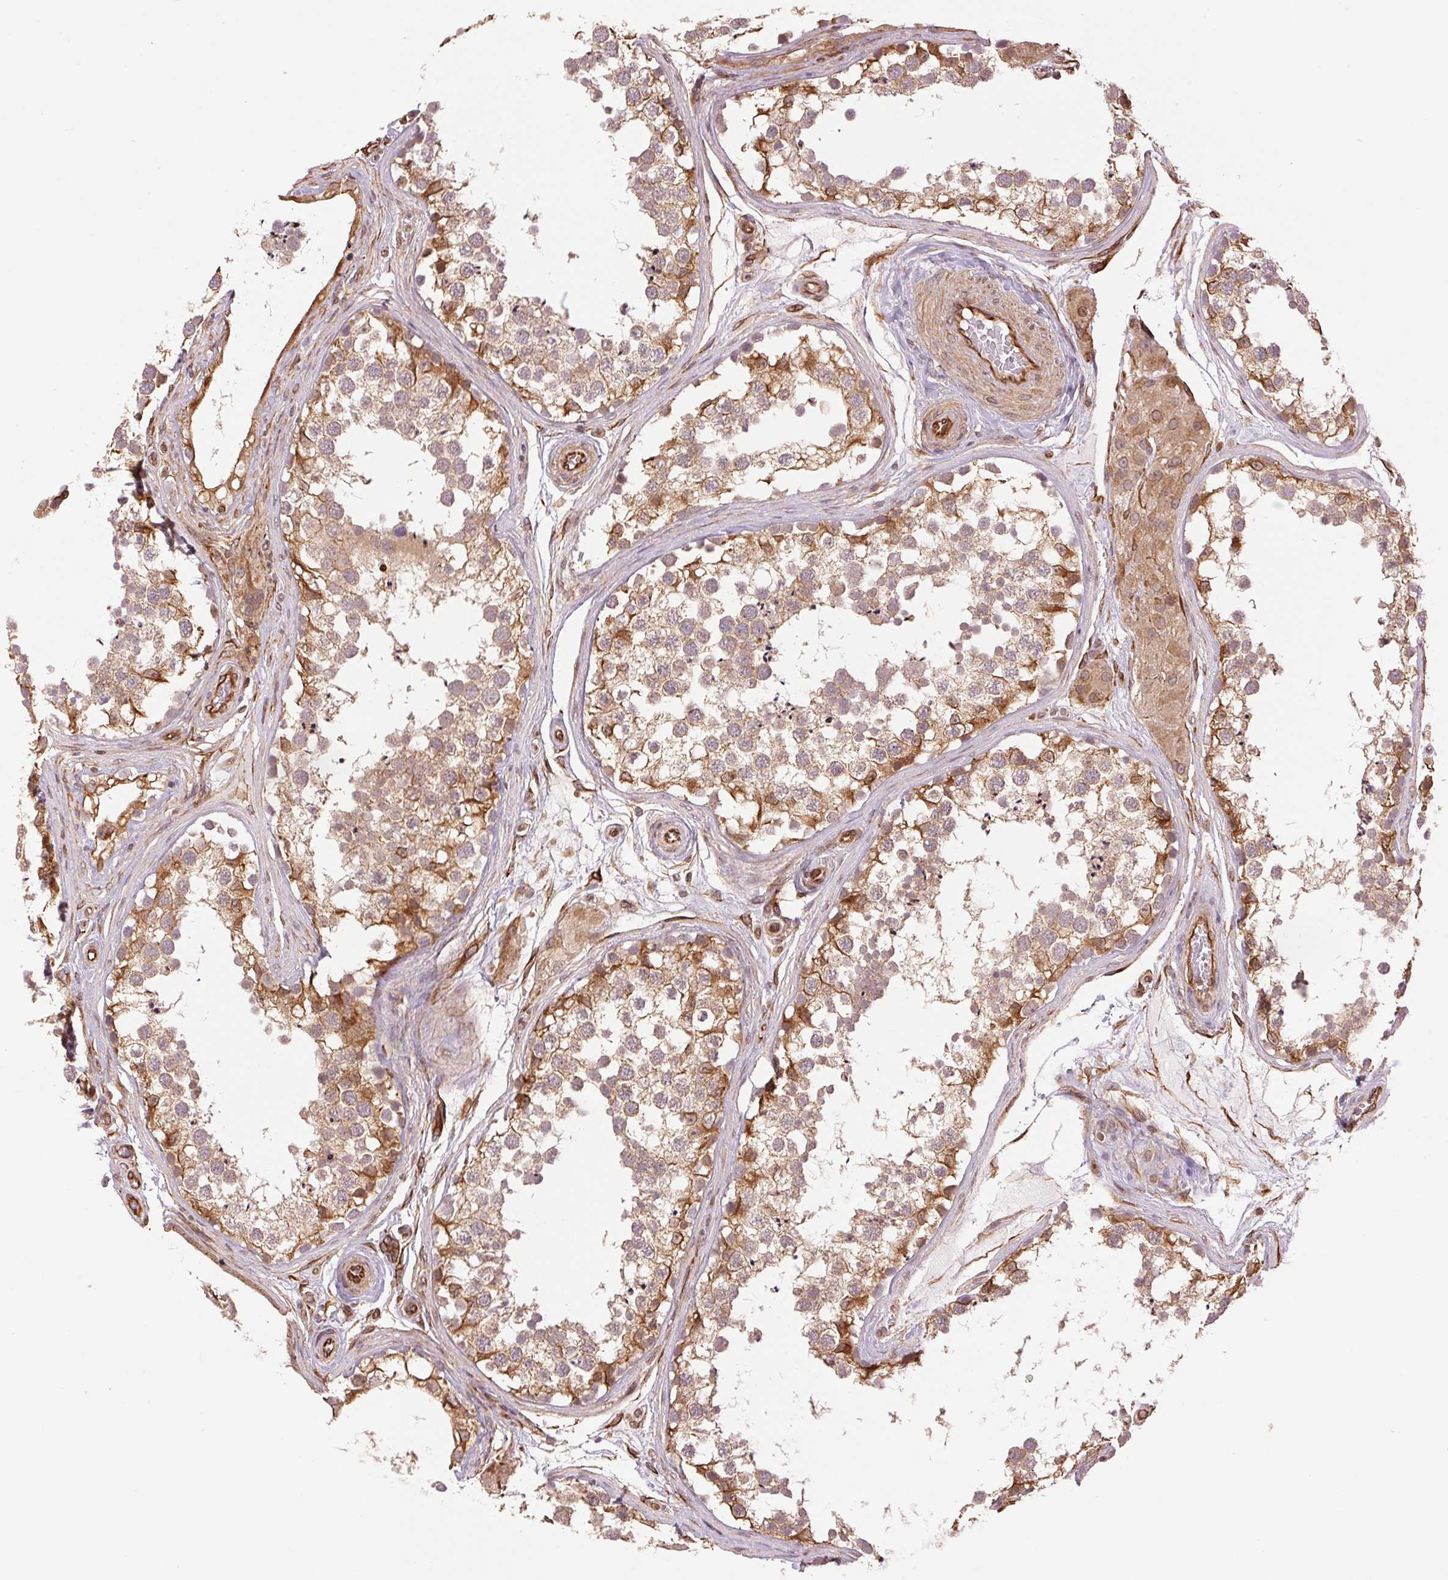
{"staining": {"intensity": "moderate", "quantity": ">75%", "location": "cytoplasmic/membranous"}, "tissue": "testis", "cell_type": "Cells in seminiferous ducts", "image_type": "normal", "snomed": [{"axis": "morphology", "description": "Normal tissue, NOS"}, {"axis": "morphology", "description": "Seminoma, NOS"}, {"axis": "topography", "description": "Testis"}], "caption": "Immunohistochemistry (IHC) photomicrograph of benign testis: testis stained using immunohistochemistry (IHC) shows medium levels of moderate protein expression localized specifically in the cytoplasmic/membranous of cells in seminiferous ducts, appearing as a cytoplasmic/membranous brown color.", "gene": "STARD7", "patient": {"sex": "male", "age": 65}}